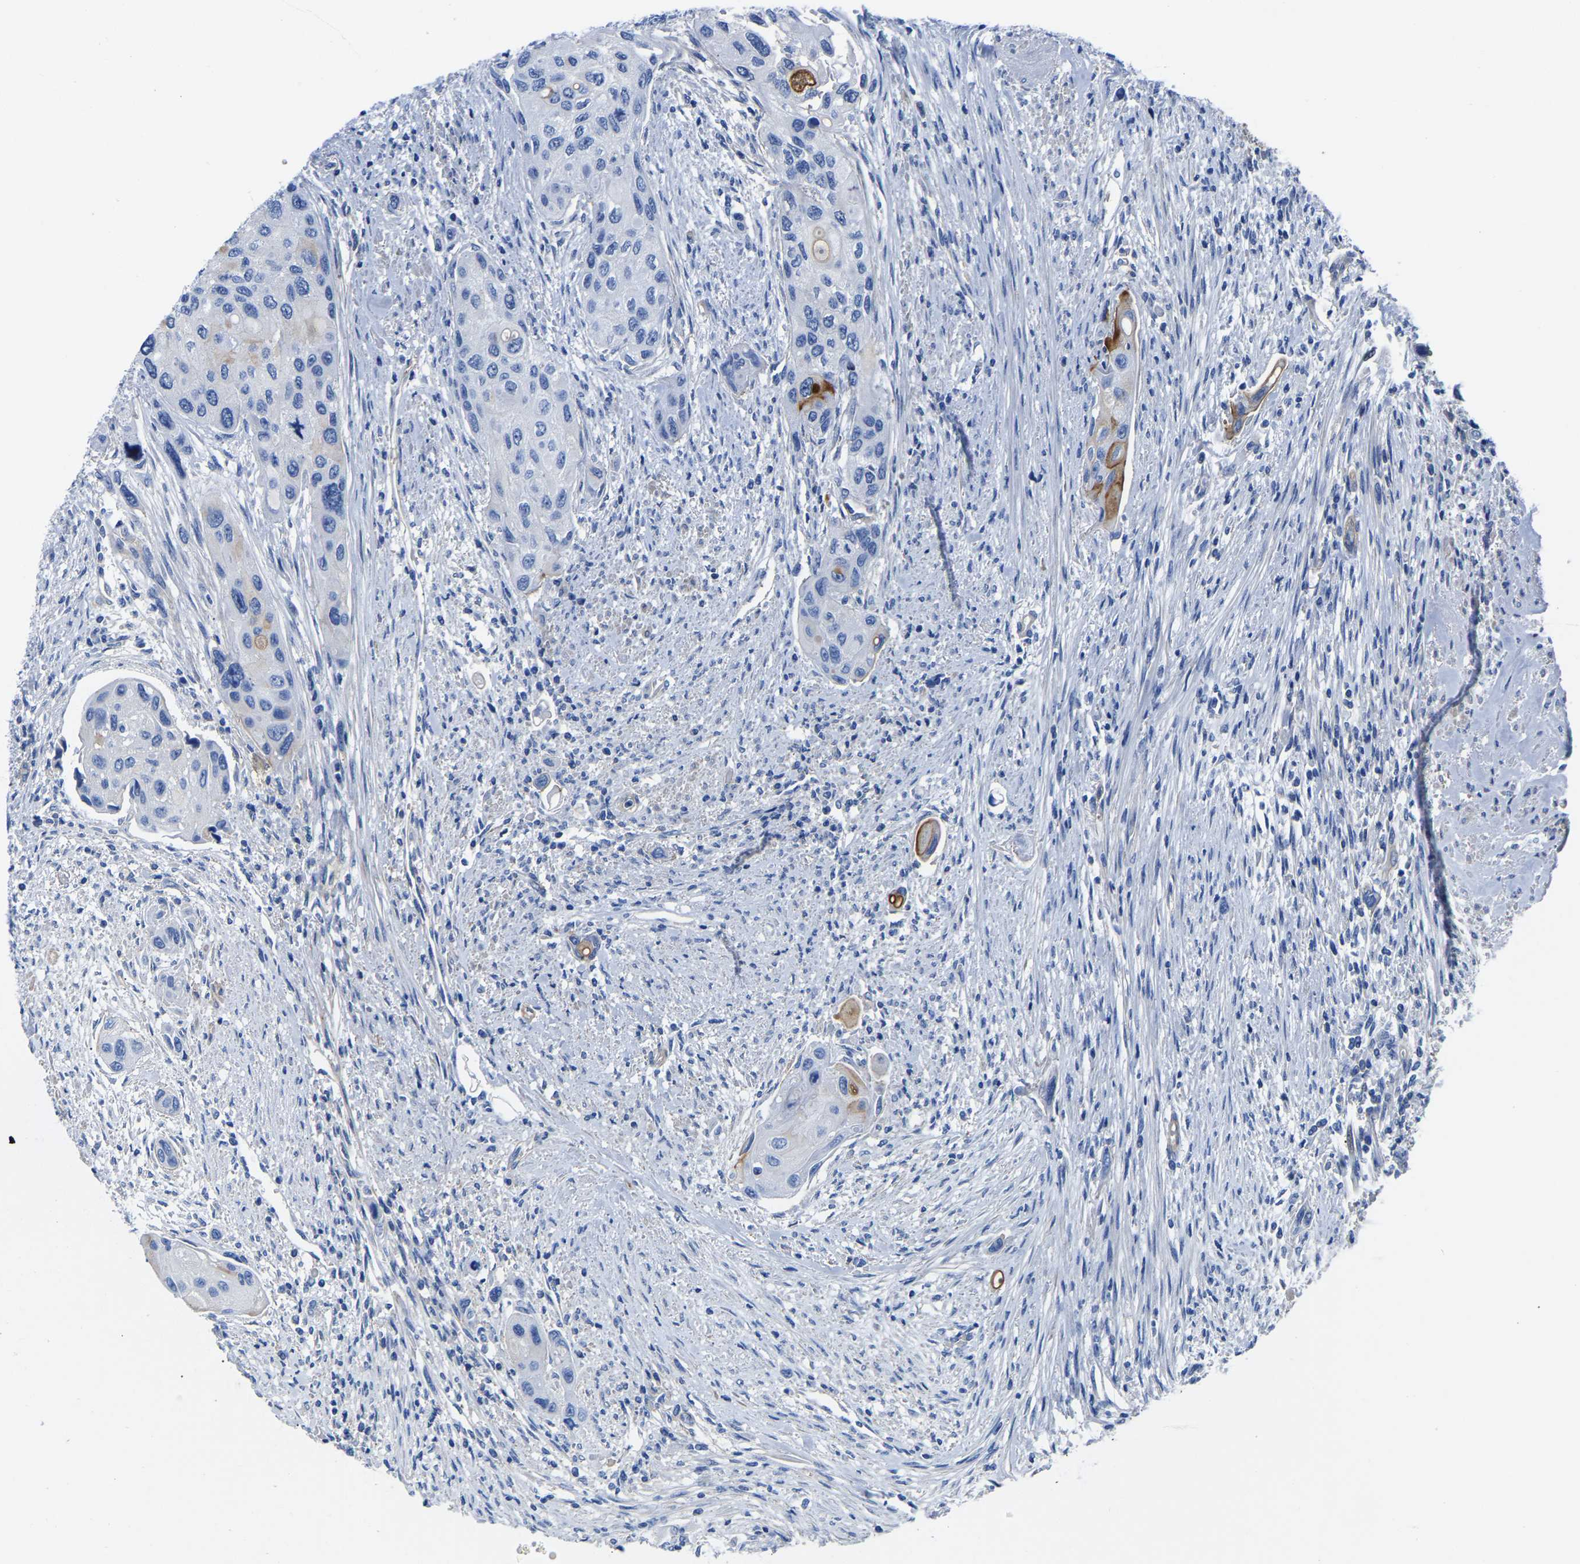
{"staining": {"intensity": "moderate", "quantity": "<25%", "location": "cytoplasmic/membranous"}, "tissue": "urothelial cancer", "cell_type": "Tumor cells", "image_type": "cancer", "snomed": [{"axis": "morphology", "description": "Urothelial carcinoma, High grade"}, {"axis": "topography", "description": "Urinary bladder"}], "caption": "Immunohistochemistry photomicrograph of neoplastic tissue: human urothelial cancer stained using immunohistochemistry (IHC) displays low levels of moderate protein expression localized specifically in the cytoplasmic/membranous of tumor cells, appearing as a cytoplasmic/membranous brown color.", "gene": "UPK3A", "patient": {"sex": "female", "age": 56}}